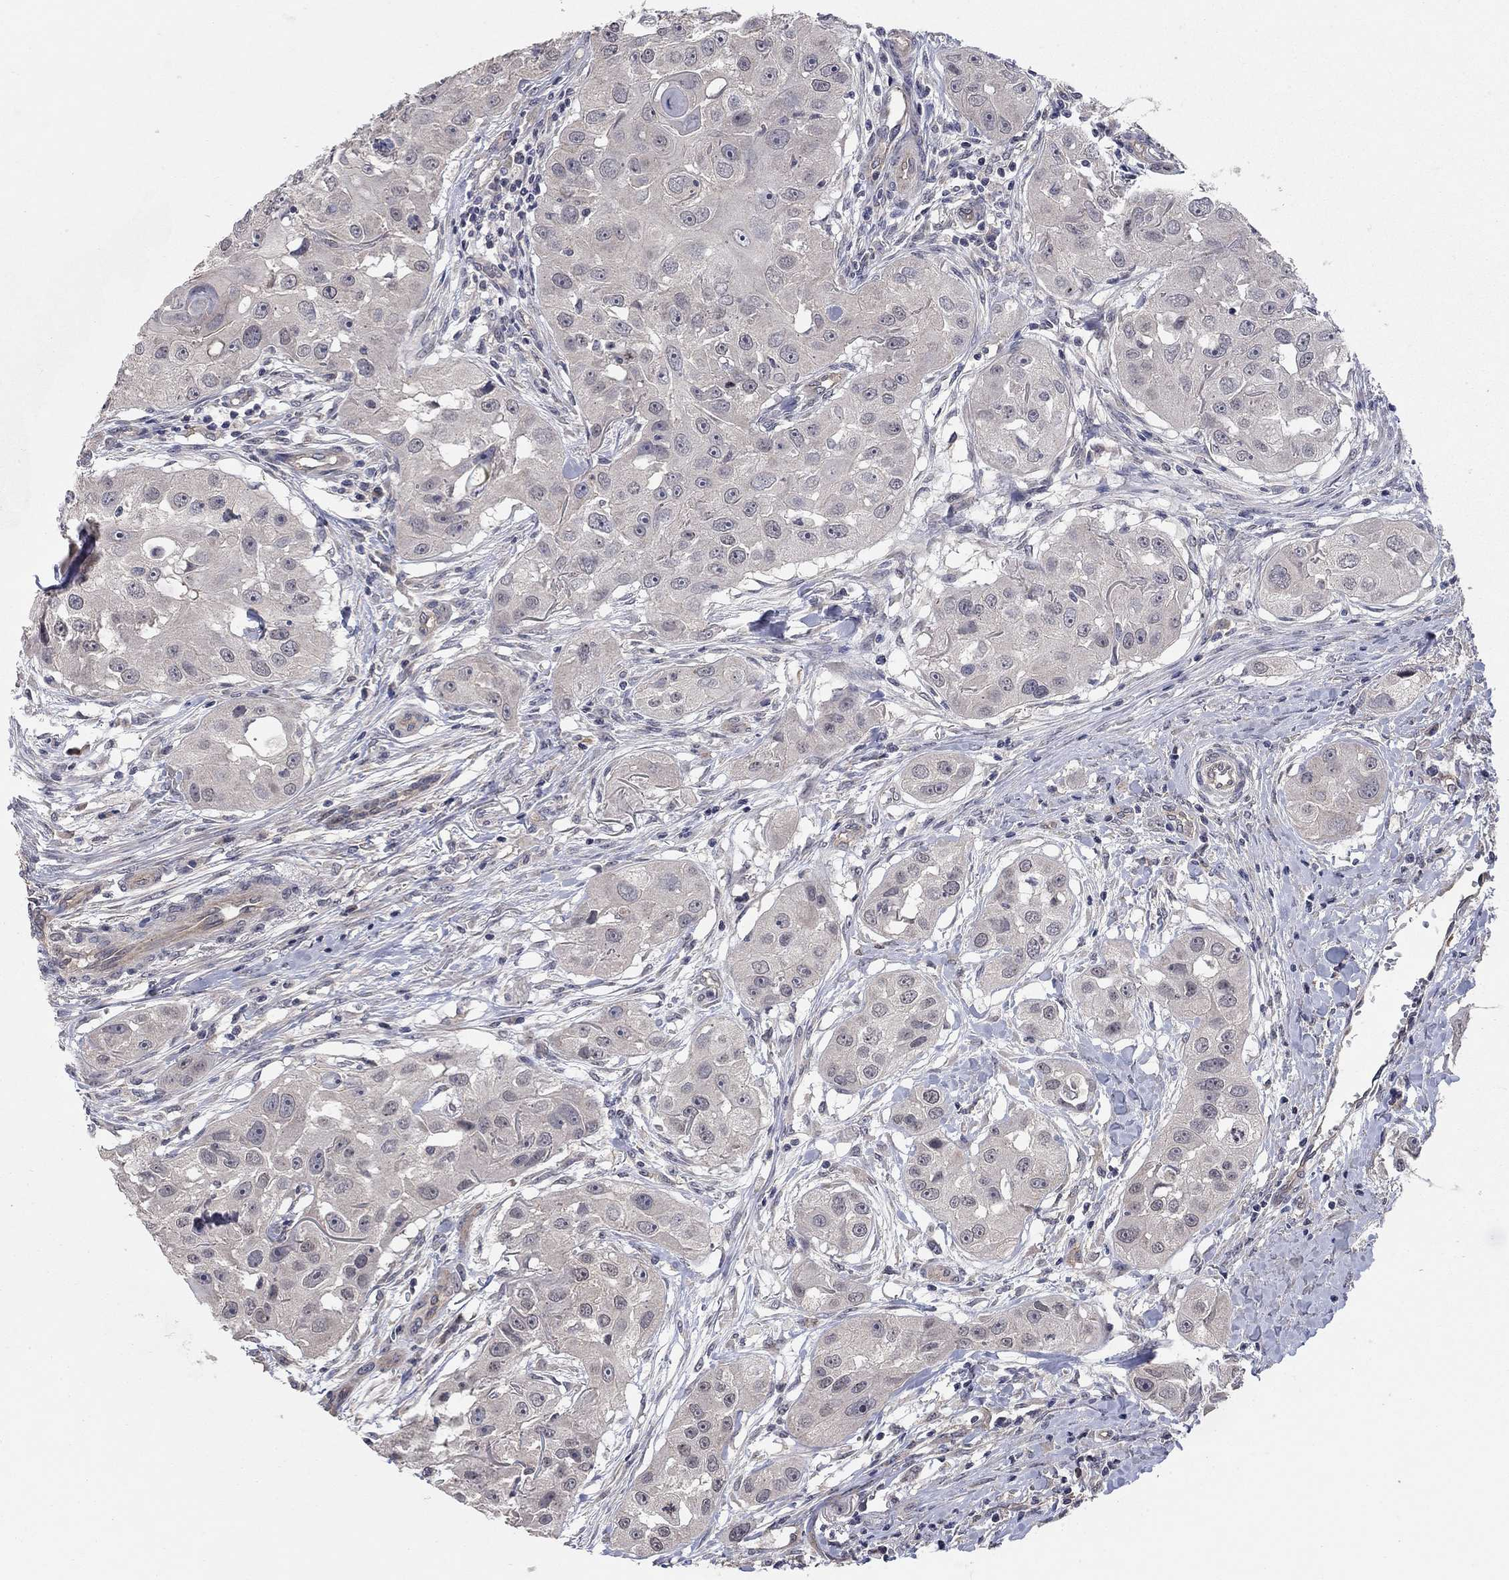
{"staining": {"intensity": "negative", "quantity": "none", "location": "none"}, "tissue": "head and neck cancer", "cell_type": "Tumor cells", "image_type": "cancer", "snomed": [{"axis": "morphology", "description": "Squamous cell carcinoma, NOS"}, {"axis": "topography", "description": "Head-Neck"}], "caption": "An immunohistochemistry histopathology image of head and neck squamous cell carcinoma is shown. There is no staining in tumor cells of head and neck squamous cell carcinoma.", "gene": "WASF3", "patient": {"sex": "male", "age": 51}}